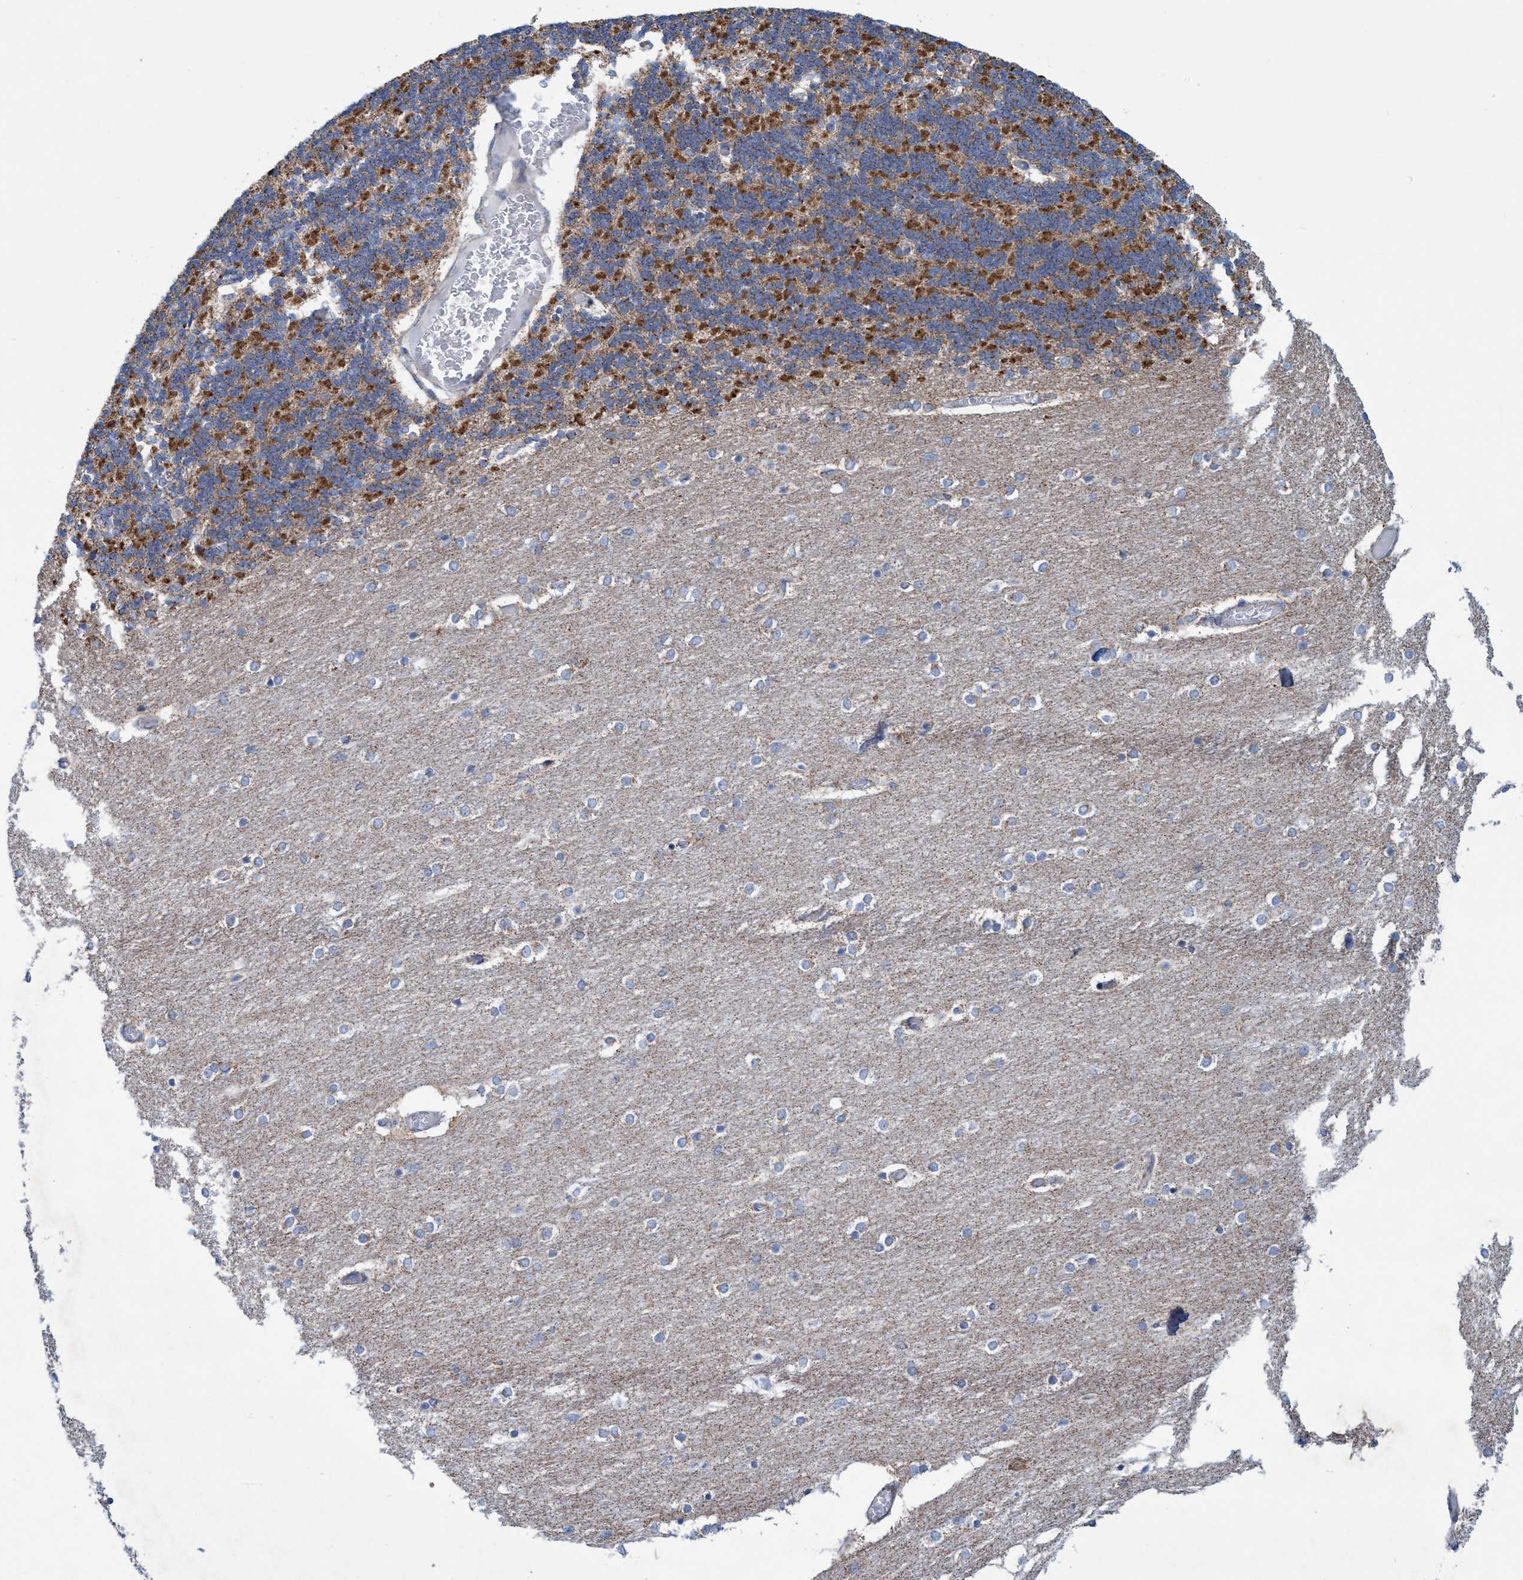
{"staining": {"intensity": "moderate", "quantity": ">75%", "location": "cytoplasmic/membranous"}, "tissue": "cerebellum", "cell_type": "Cells in granular layer", "image_type": "normal", "snomed": [{"axis": "morphology", "description": "Normal tissue, NOS"}, {"axis": "topography", "description": "Cerebellum"}], "caption": "Cerebellum was stained to show a protein in brown. There is medium levels of moderate cytoplasmic/membranous positivity in approximately >75% of cells in granular layer.", "gene": "POLR1F", "patient": {"sex": "female", "age": 54}}